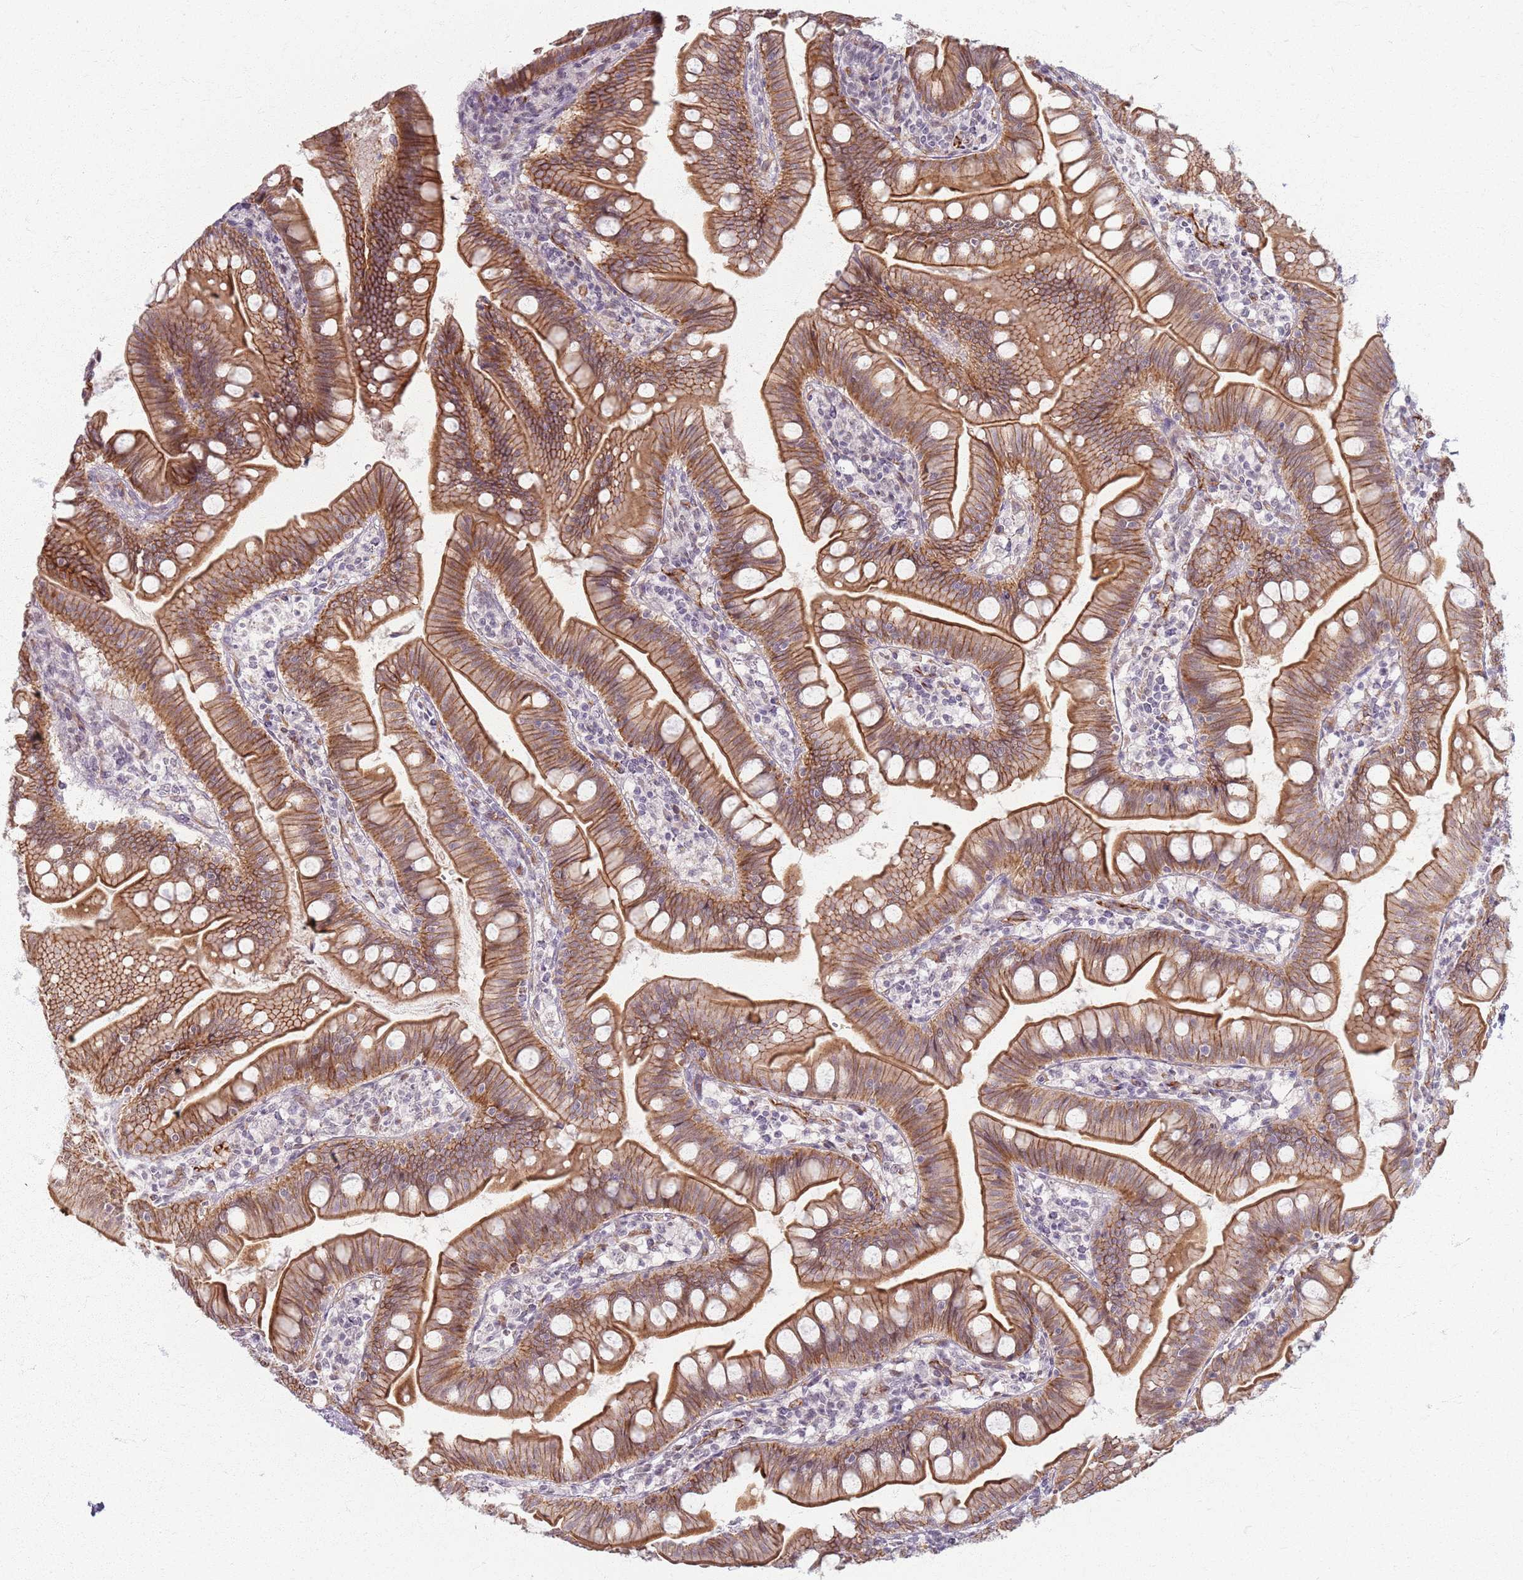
{"staining": {"intensity": "strong", "quantity": ">75%", "location": "cytoplasmic/membranous"}, "tissue": "small intestine", "cell_type": "Glandular cells", "image_type": "normal", "snomed": [{"axis": "morphology", "description": "Normal tissue, NOS"}, {"axis": "topography", "description": "Small intestine"}], "caption": "High-power microscopy captured an IHC histopathology image of benign small intestine, revealing strong cytoplasmic/membranous staining in approximately >75% of glandular cells.", "gene": "KCNA5", "patient": {"sex": "male", "age": 7}}